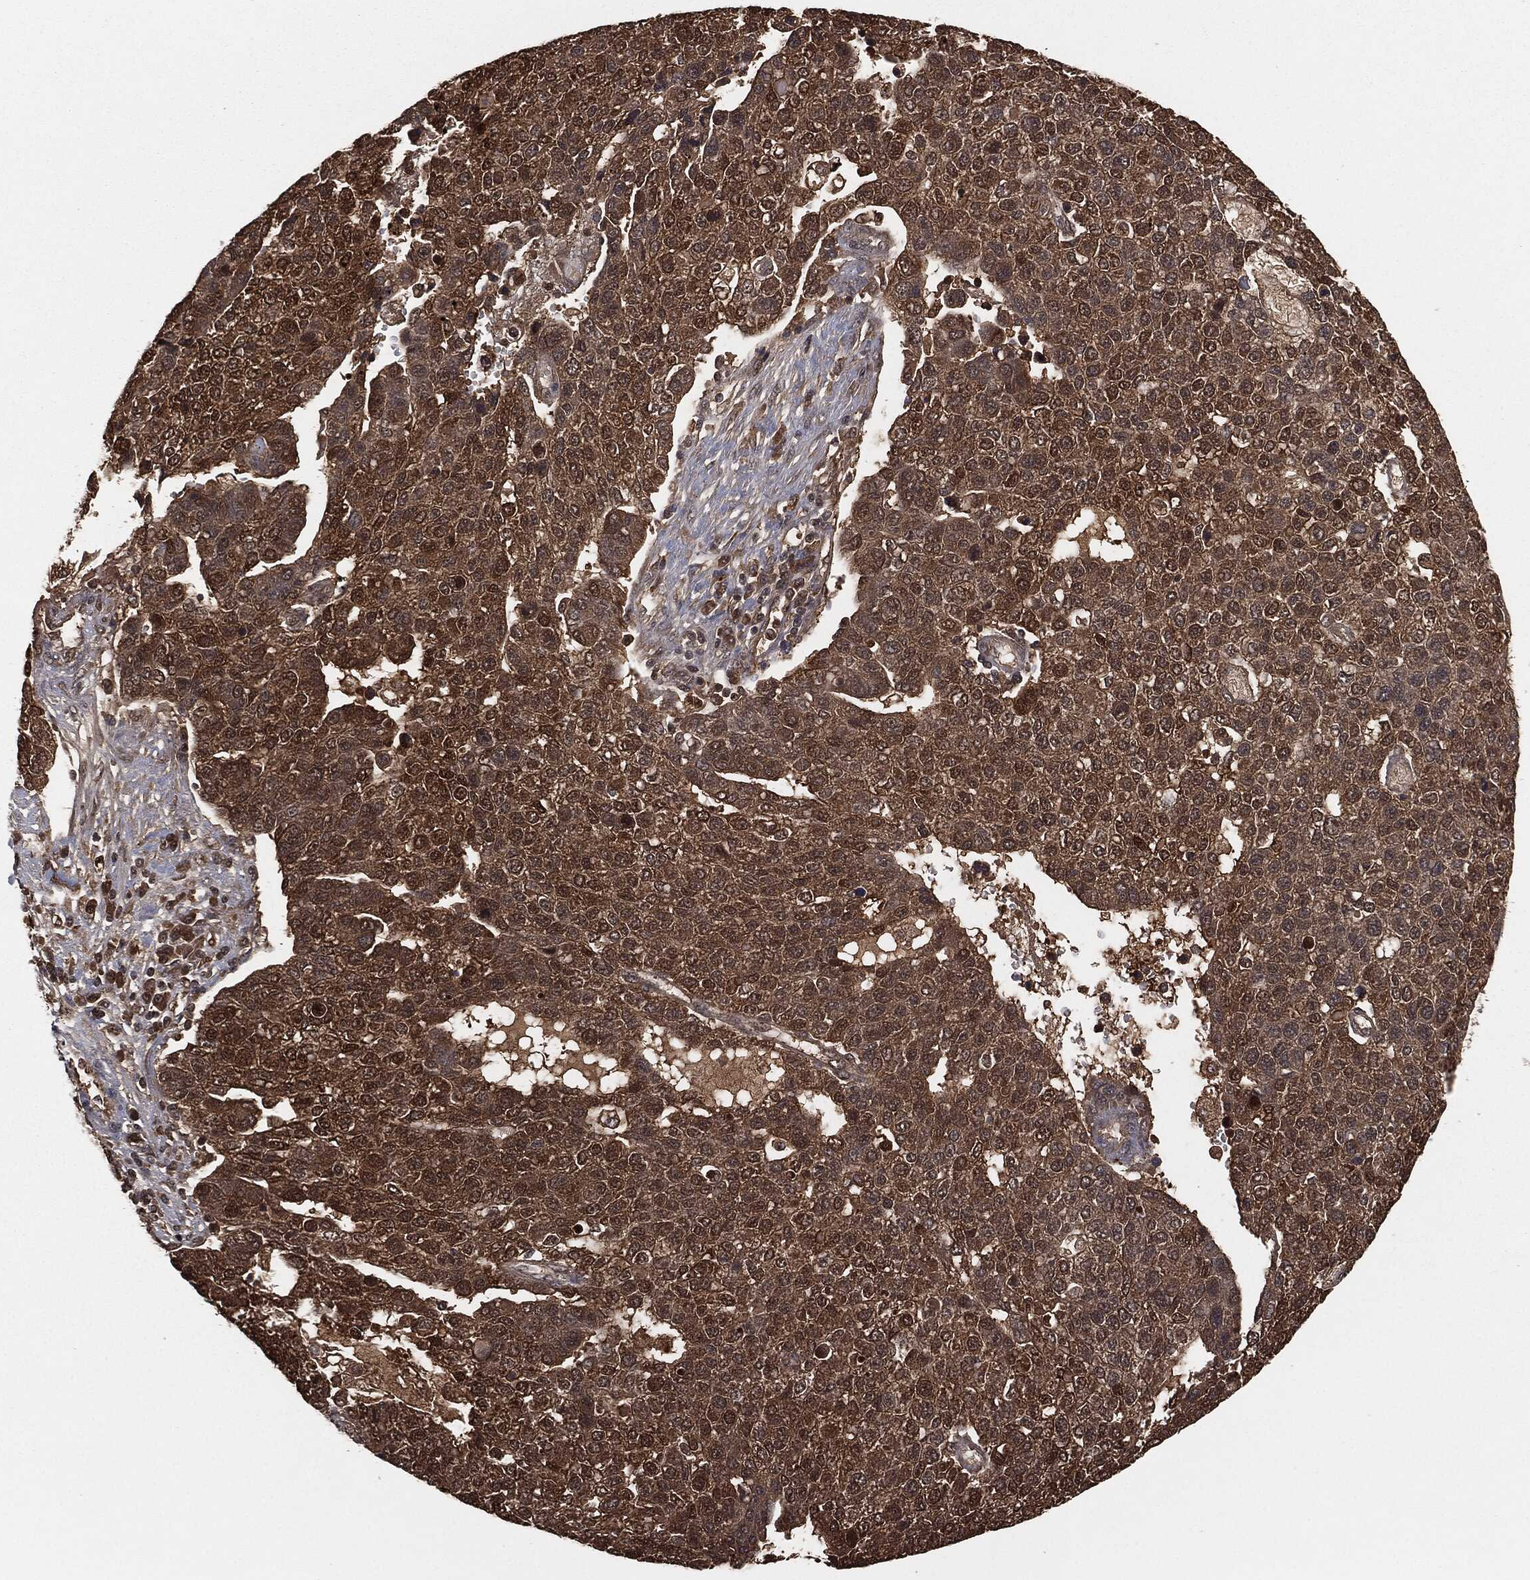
{"staining": {"intensity": "moderate", "quantity": ">75%", "location": "cytoplasmic/membranous"}, "tissue": "pancreatic cancer", "cell_type": "Tumor cells", "image_type": "cancer", "snomed": [{"axis": "morphology", "description": "Adenocarcinoma, NOS"}, {"axis": "topography", "description": "Pancreas"}], "caption": "Immunohistochemistry photomicrograph of neoplastic tissue: human pancreatic adenocarcinoma stained using IHC reveals medium levels of moderate protein expression localized specifically in the cytoplasmic/membranous of tumor cells, appearing as a cytoplasmic/membranous brown color.", "gene": "CAPRIN2", "patient": {"sex": "female", "age": 61}}